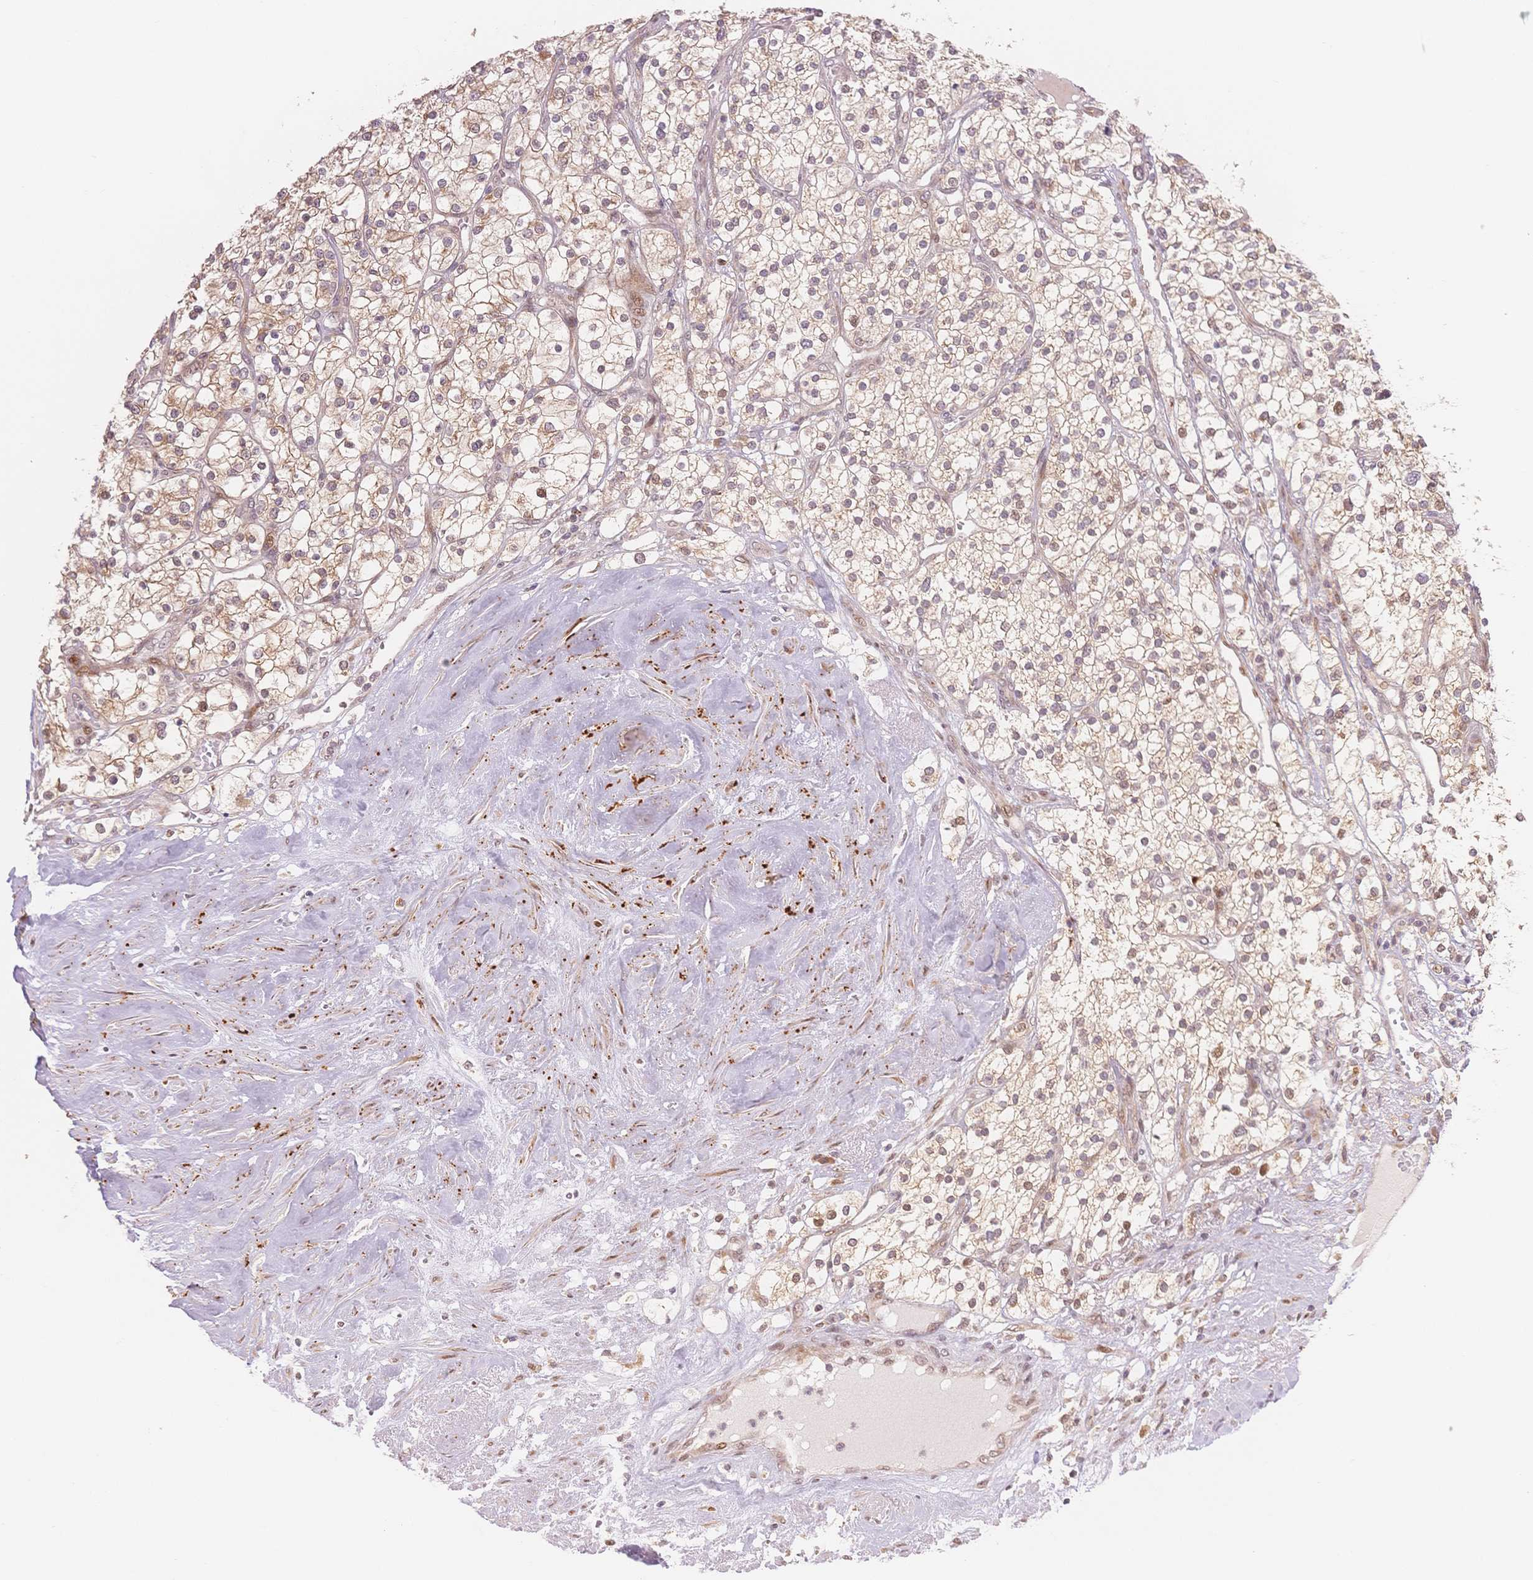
{"staining": {"intensity": "weak", "quantity": ">75%", "location": "cytoplasmic/membranous"}, "tissue": "renal cancer", "cell_type": "Tumor cells", "image_type": "cancer", "snomed": [{"axis": "morphology", "description": "Adenocarcinoma, NOS"}, {"axis": "topography", "description": "Kidney"}], "caption": "Weak cytoplasmic/membranous protein staining is present in approximately >75% of tumor cells in adenocarcinoma (renal).", "gene": "STK39", "patient": {"sex": "male", "age": 80}}